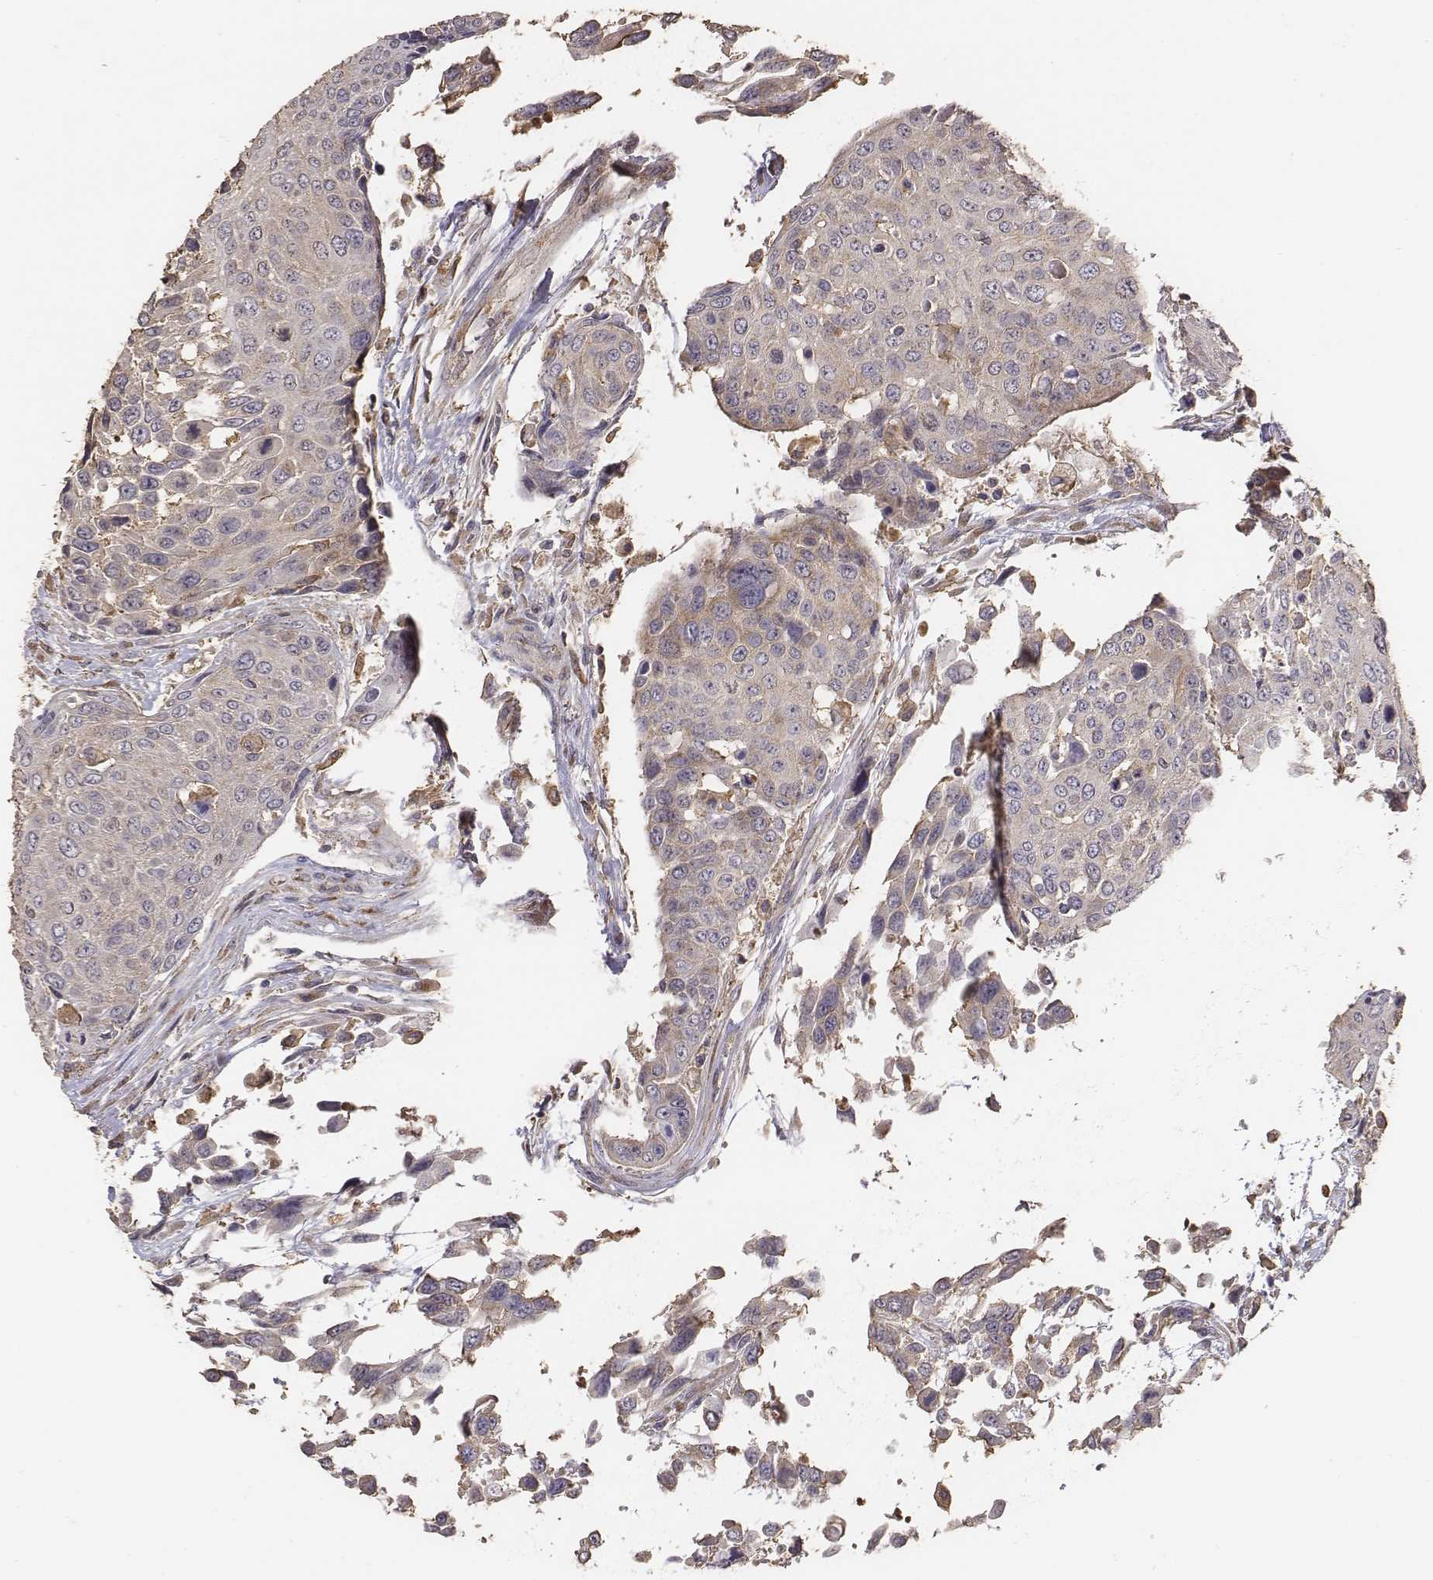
{"staining": {"intensity": "weak", "quantity": ">75%", "location": "cytoplasmic/membranous"}, "tissue": "urothelial cancer", "cell_type": "Tumor cells", "image_type": "cancer", "snomed": [{"axis": "morphology", "description": "Urothelial carcinoma, High grade"}, {"axis": "topography", "description": "Urinary bladder"}], "caption": "There is low levels of weak cytoplasmic/membranous positivity in tumor cells of high-grade urothelial carcinoma, as demonstrated by immunohistochemical staining (brown color).", "gene": "AP1B1", "patient": {"sex": "female", "age": 70}}